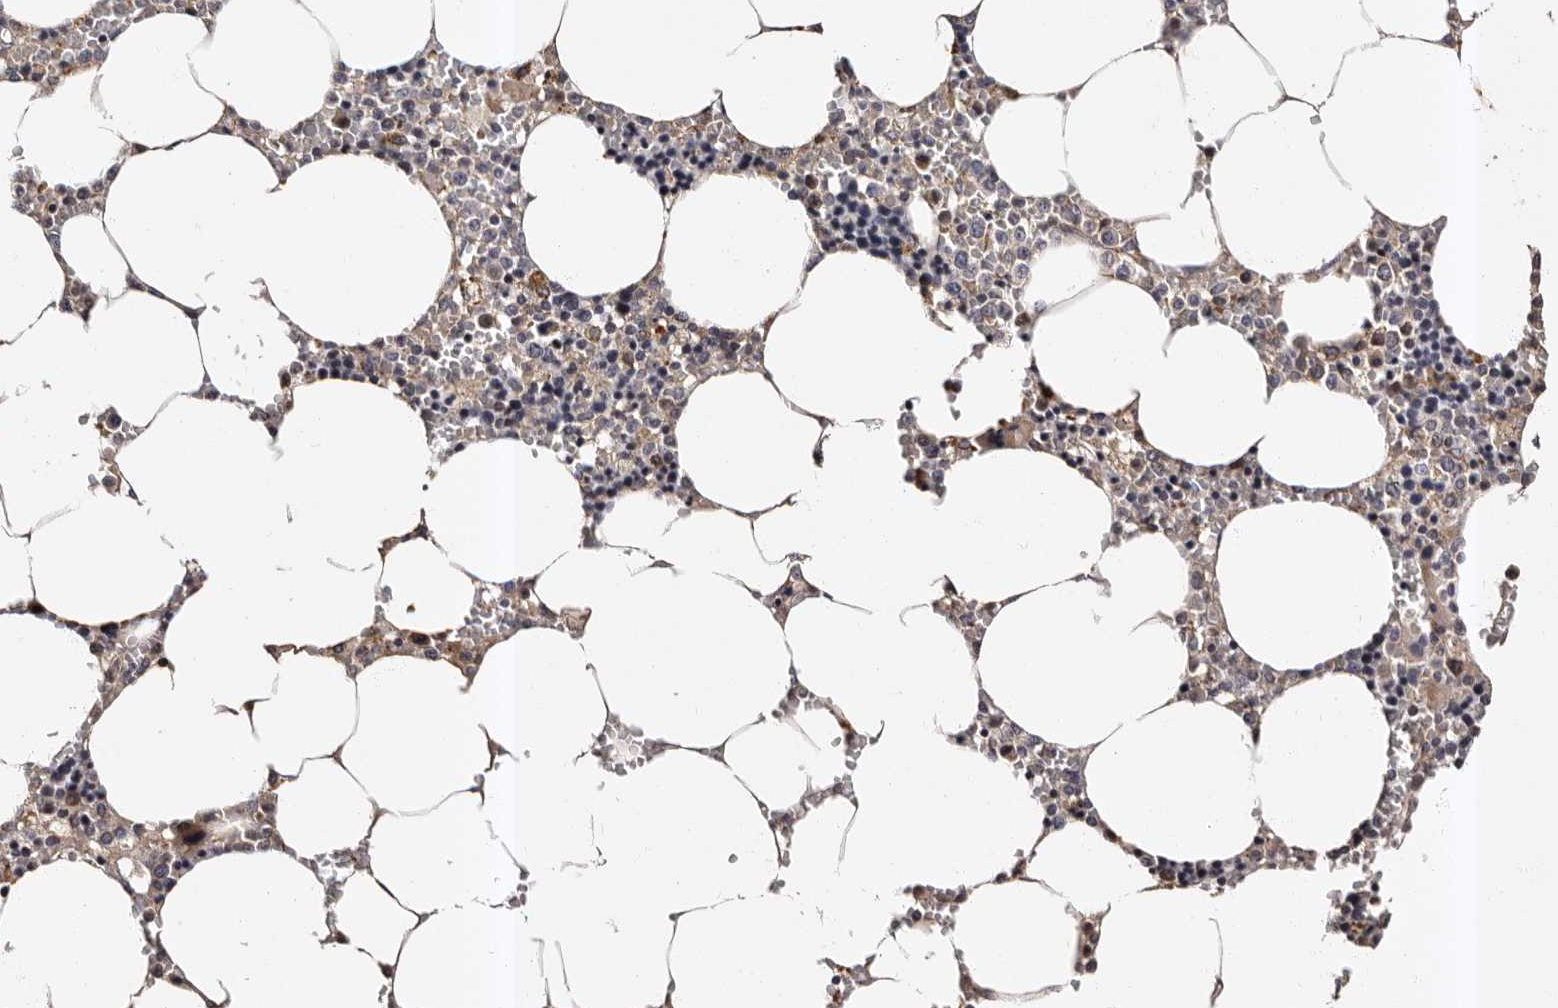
{"staining": {"intensity": "weak", "quantity": "<25%", "location": "cytoplasmic/membranous"}, "tissue": "bone marrow", "cell_type": "Hematopoietic cells", "image_type": "normal", "snomed": [{"axis": "morphology", "description": "Normal tissue, NOS"}, {"axis": "topography", "description": "Bone marrow"}], "caption": "This micrograph is of benign bone marrow stained with IHC to label a protein in brown with the nuclei are counter-stained blue. There is no expression in hematopoietic cells.", "gene": "ADCK5", "patient": {"sex": "male", "age": 70}}